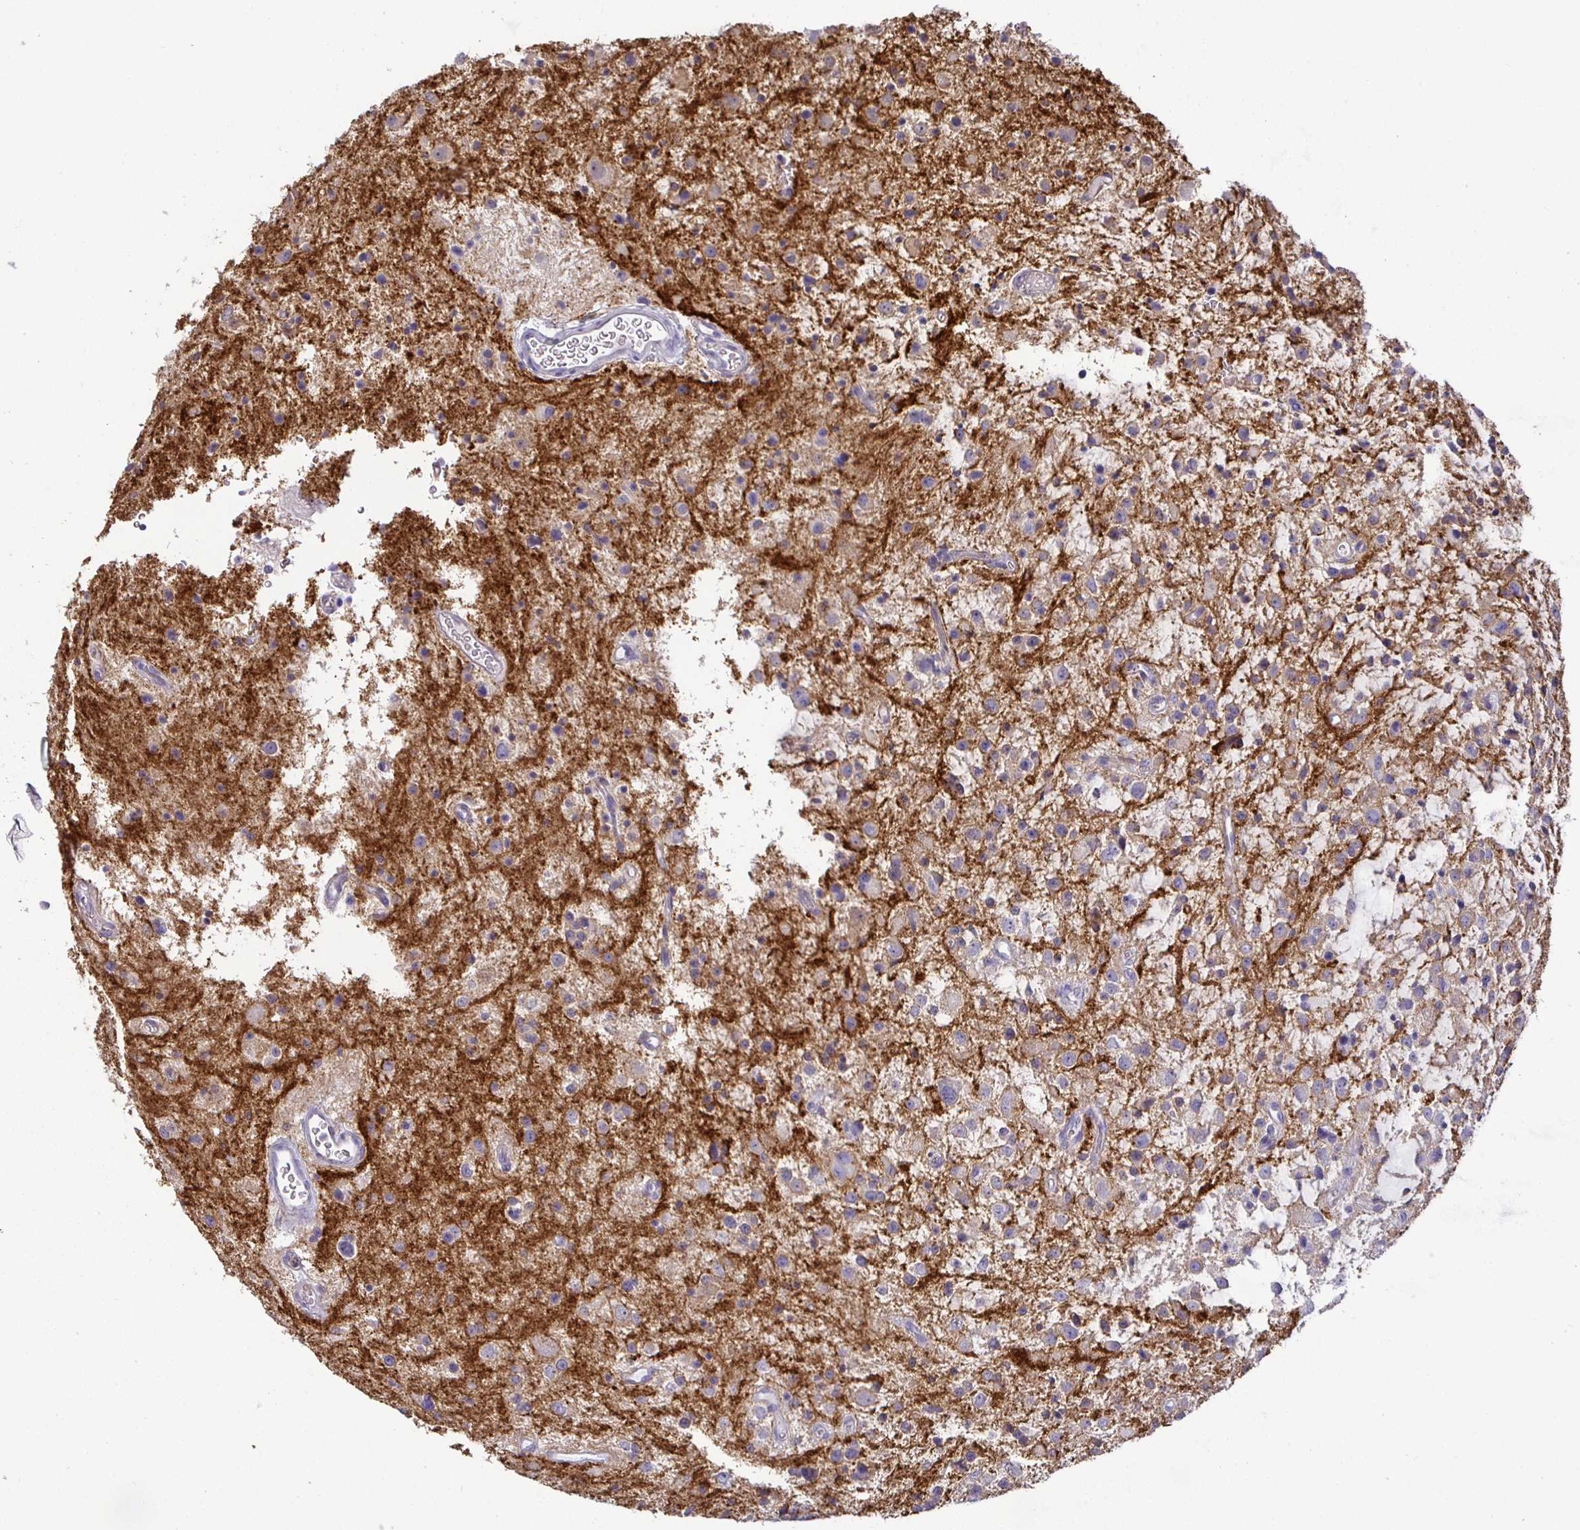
{"staining": {"intensity": "negative", "quantity": "none", "location": "none"}, "tissue": "glioma", "cell_type": "Tumor cells", "image_type": "cancer", "snomed": [{"axis": "morphology", "description": "Glioma, malignant, Low grade"}, {"axis": "topography", "description": "Brain"}], "caption": "Histopathology image shows no significant protein staining in tumor cells of malignant glioma (low-grade).", "gene": "SIRPA", "patient": {"sex": "male", "age": 43}}